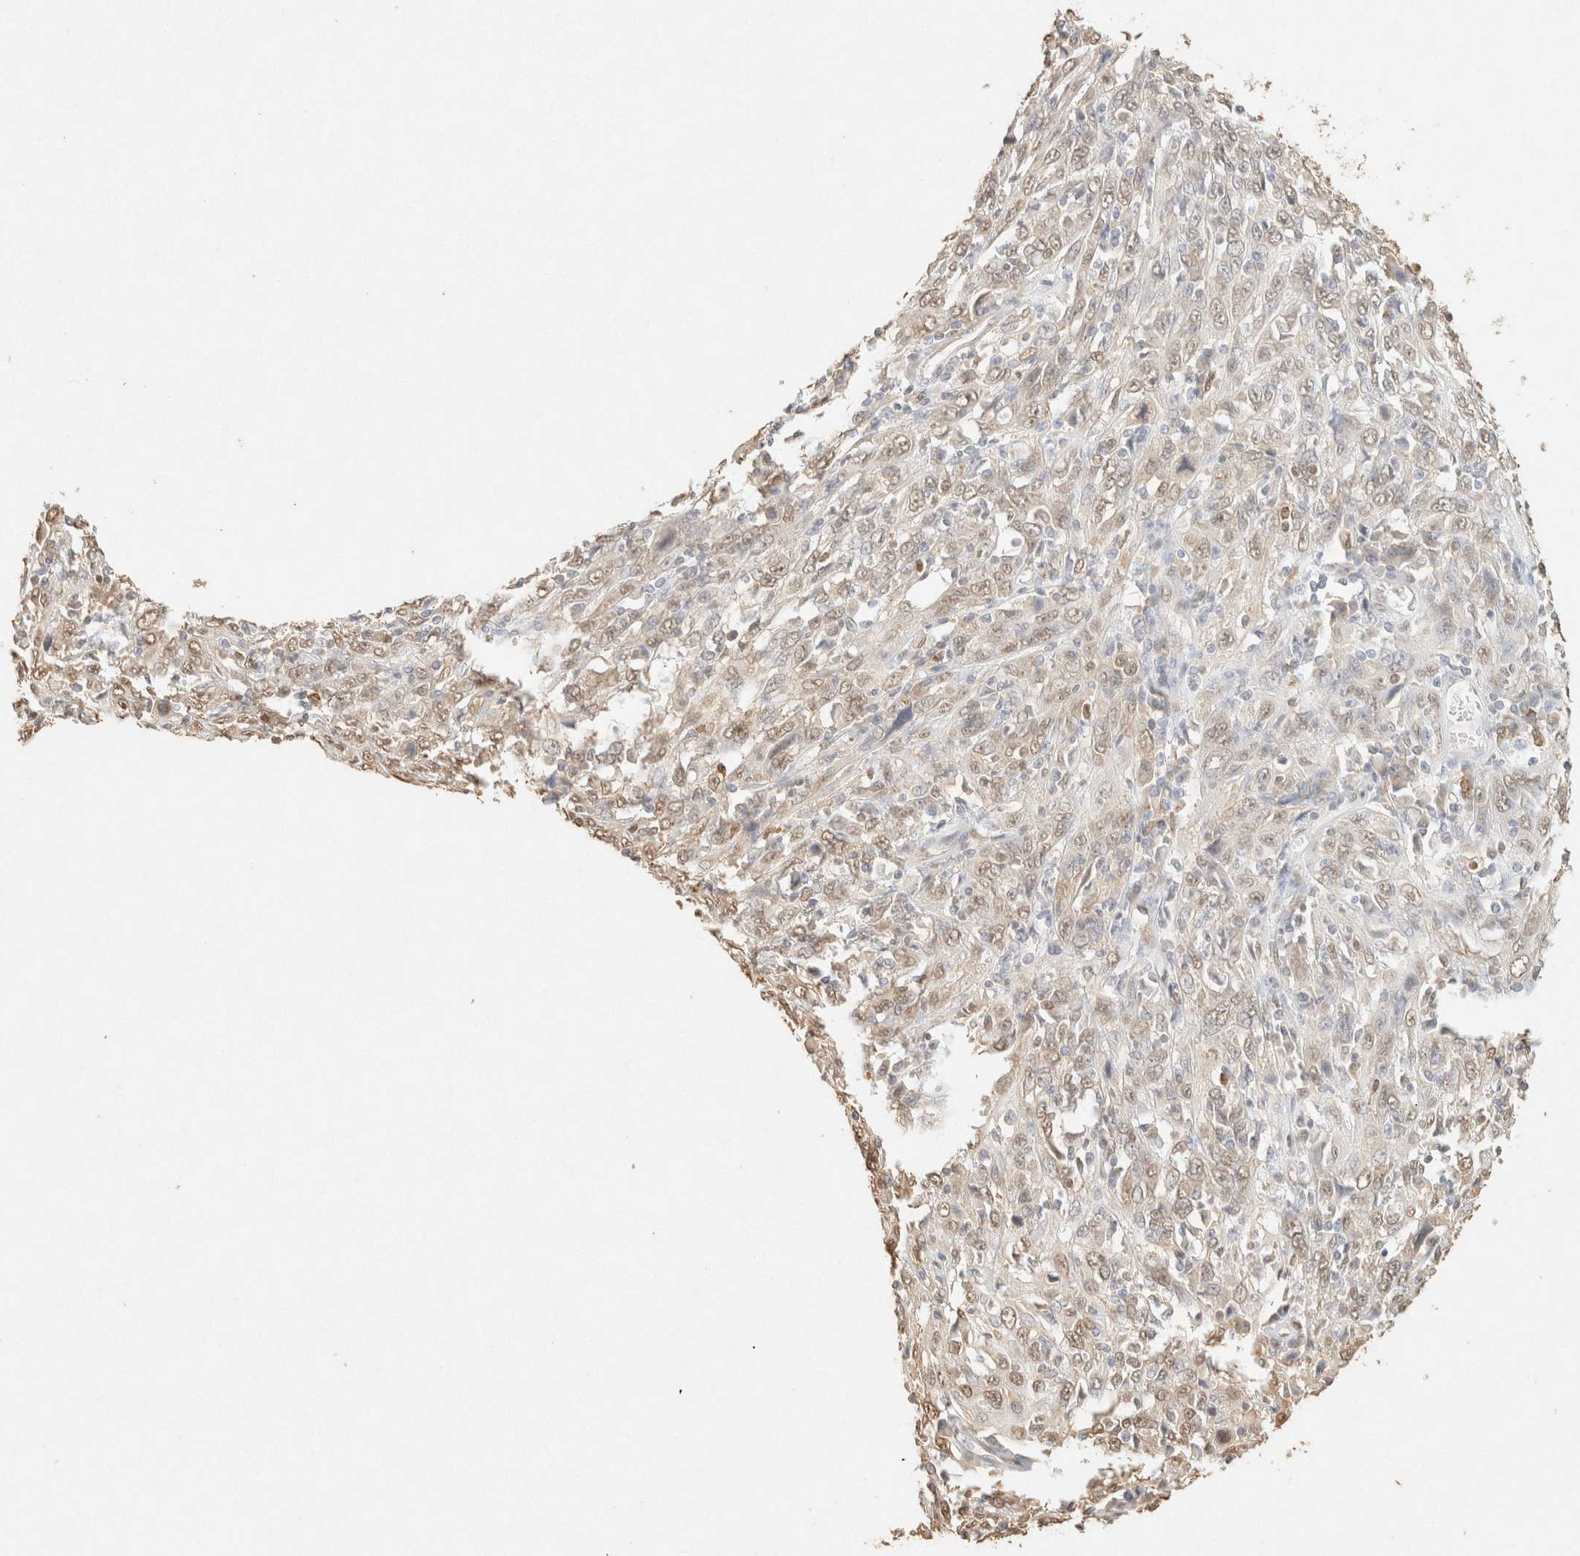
{"staining": {"intensity": "weak", "quantity": ">75%", "location": "nuclear"}, "tissue": "cervical cancer", "cell_type": "Tumor cells", "image_type": "cancer", "snomed": [{"axis": "morphology", "description": "Squamous cell carcinoma, NOS"}, {"axis": "topography", "description": "Cervix"}], "caption": "Protein staining demonstrates weak nuclear positivity in approximately >75% of tumor cells in cervical cancer.", "gene": "S100A13", "patient": {"sex": "female", "age": 46}}